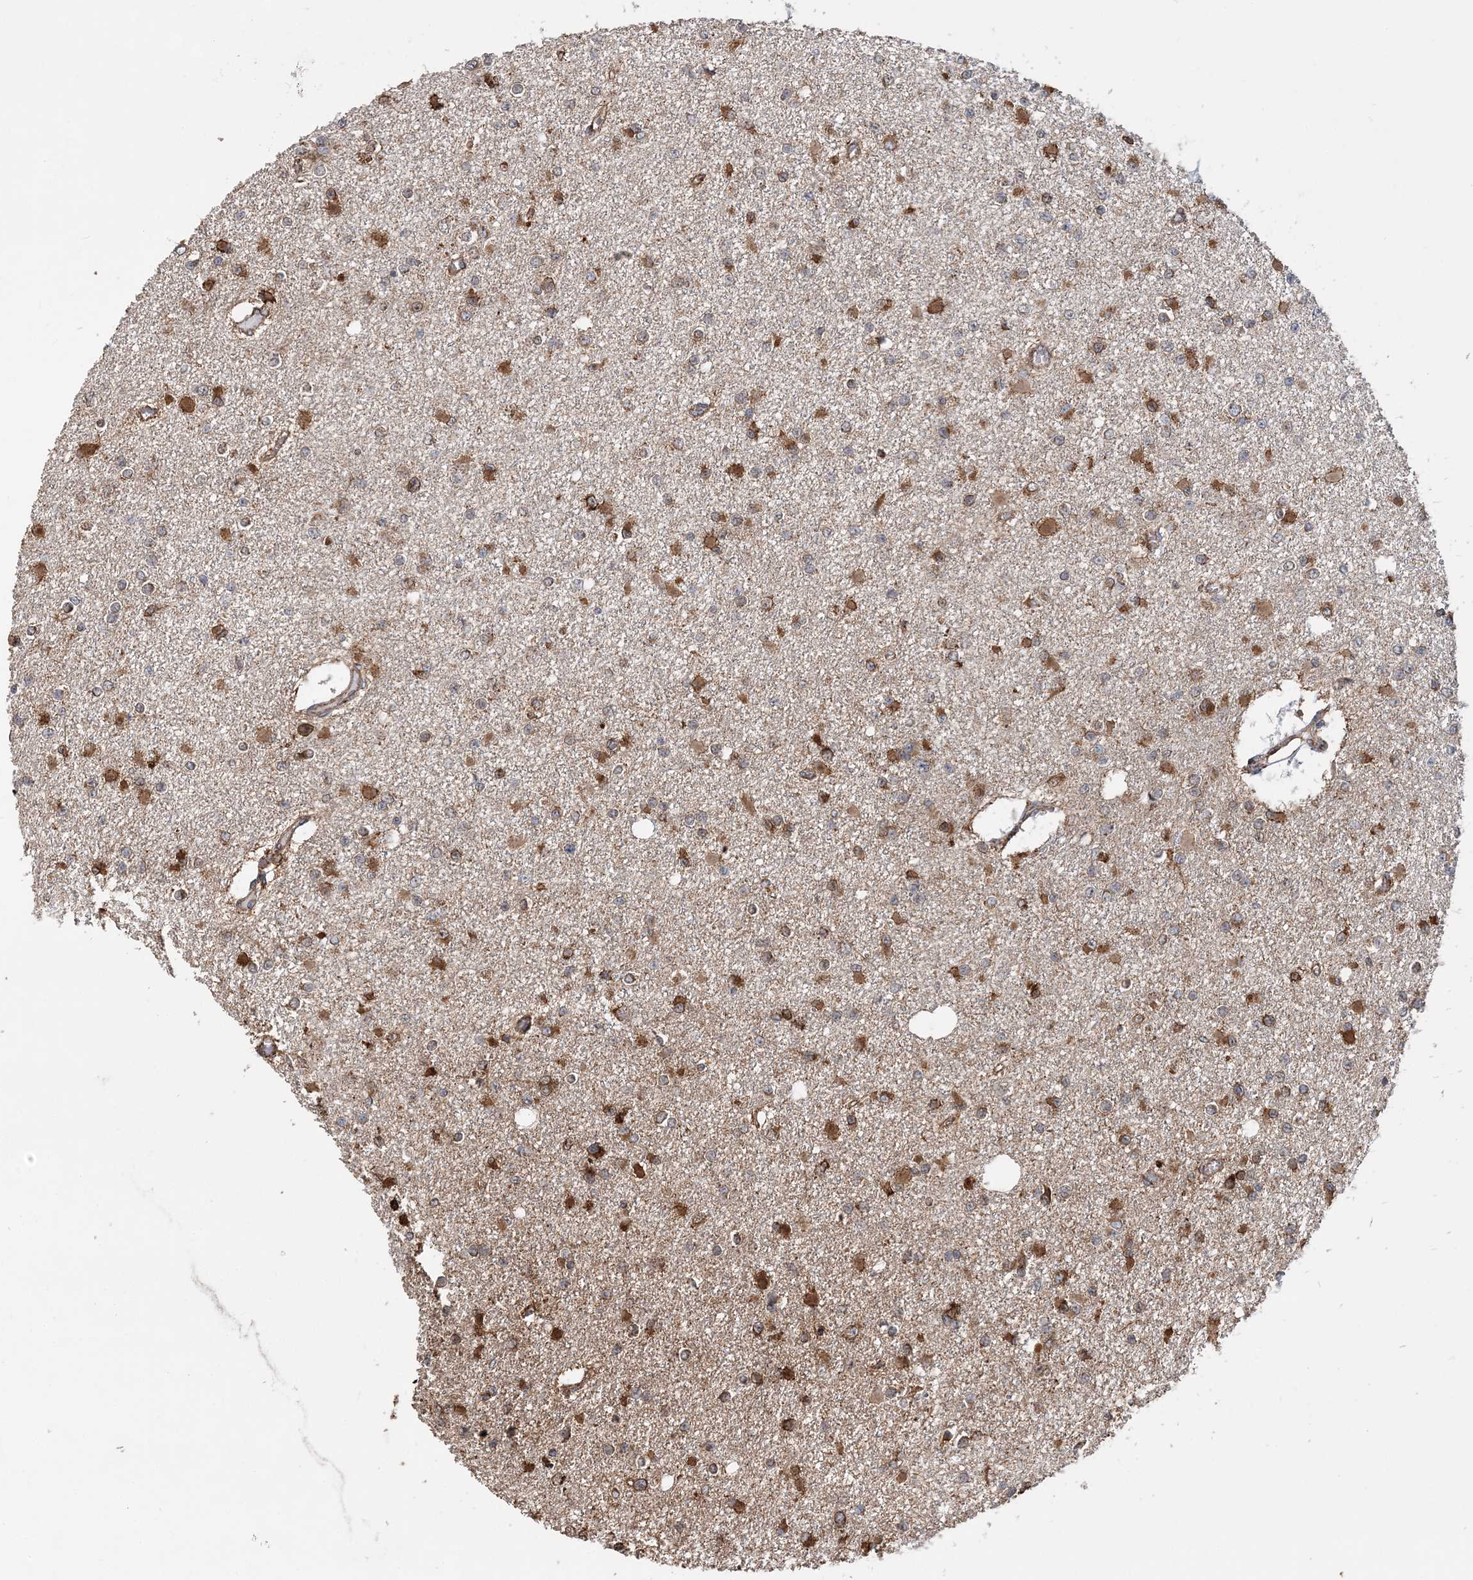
{"staining": {"intensity": "moderate", "quantity": "25%-75%", "location": "cytoplasmic/membranous"}, "tissue": "glioma", "cell_type": "Tumor cells", "image_type": "cancer", "snomed": [{"axis": "morphology", "description": "Glioma, malignant, Low grade"}, {"axis": "topography", "description": "Brain"}], "caption": "Brown immunohistochemical staining in human low-grade glioma (malignant) exhibits moderate cytoplasmic/membranous staining in about 25%-75% of tumor cells. (DAB (3,3'-diaminobenzidine) IHC, brown staining for protein, blue staining for nuclei).", "gene": "WDR12", "patient": {"sex": "female", "age": 22}}